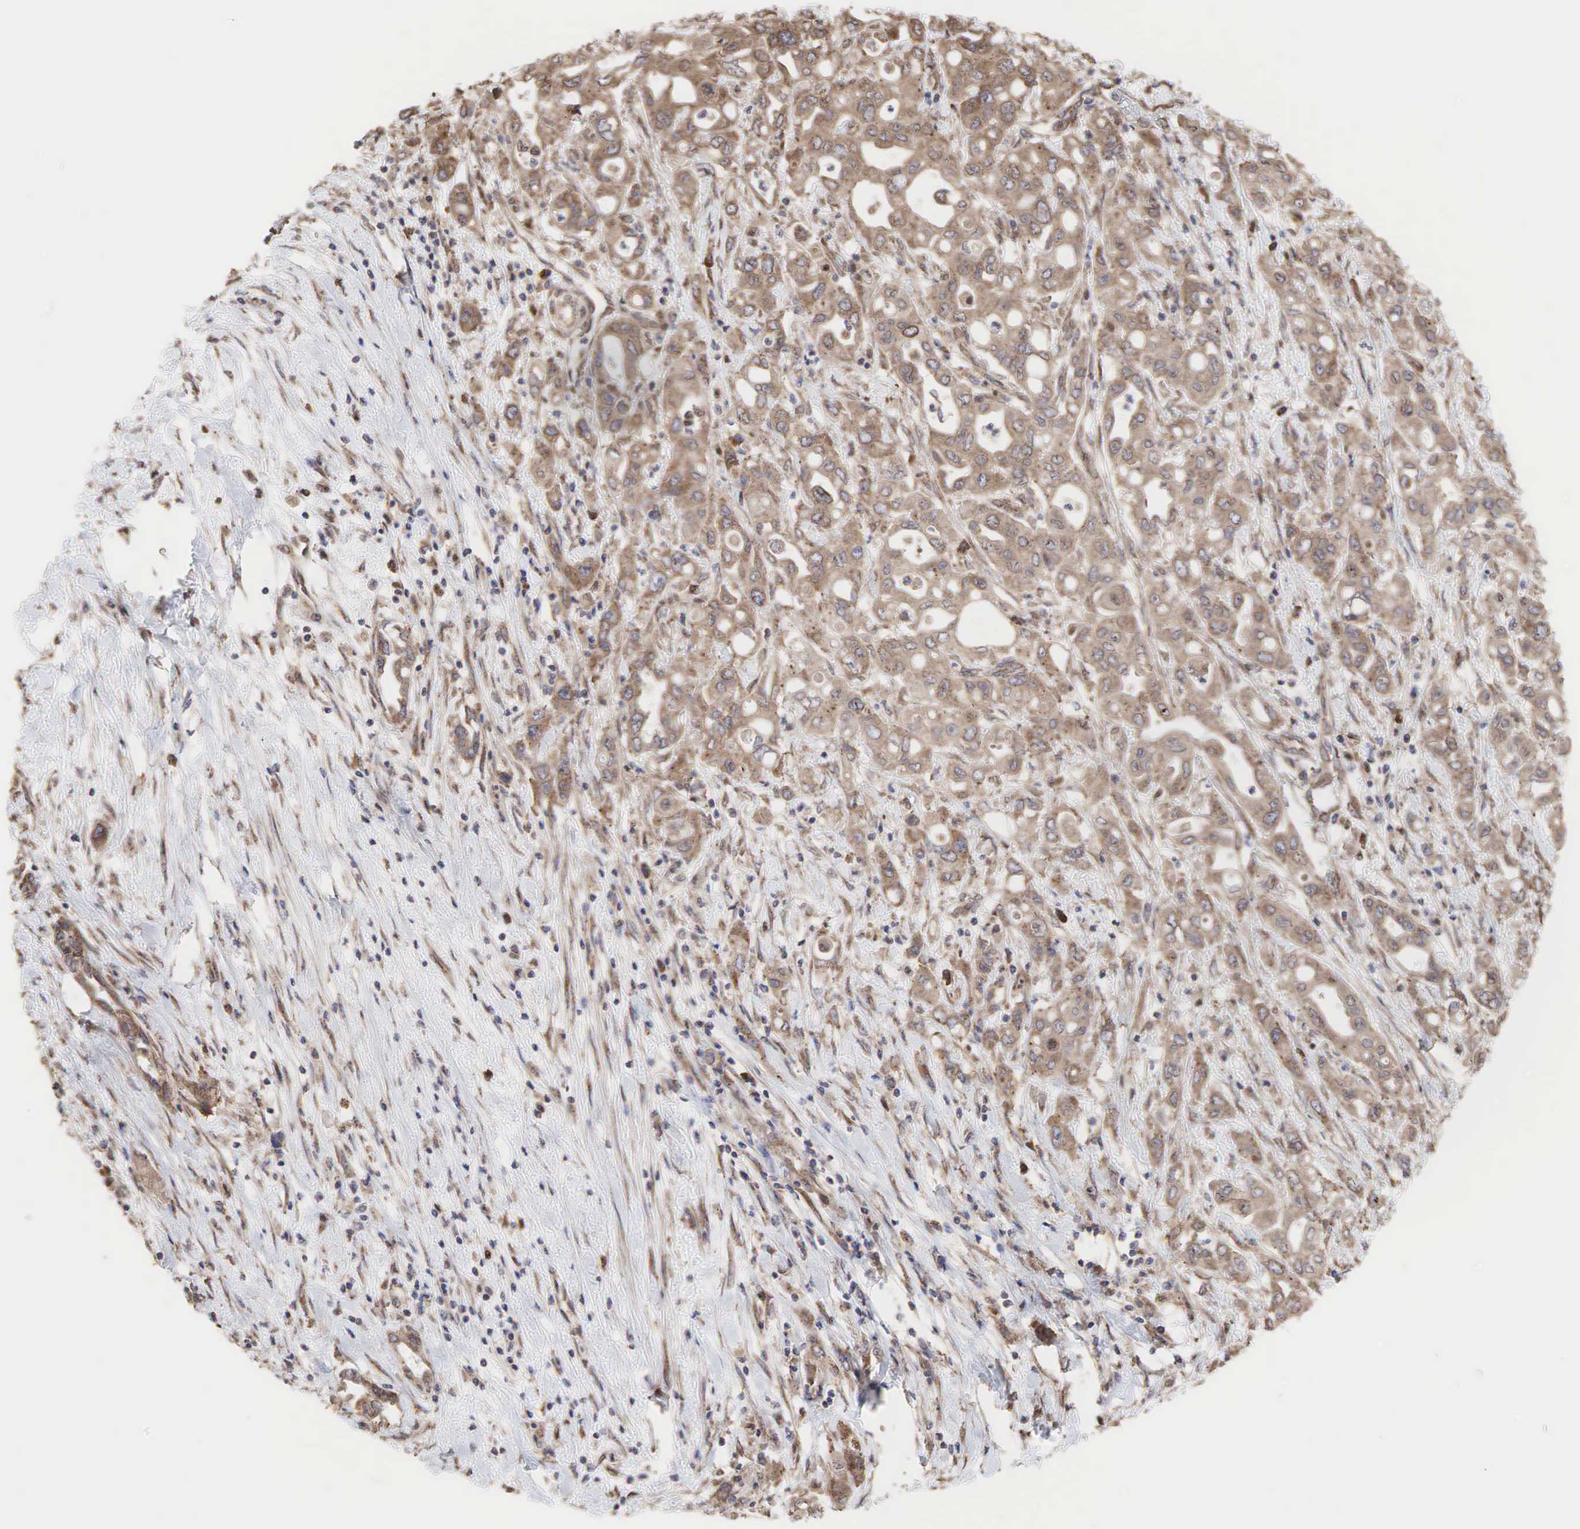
{"staining": {"intensity": "moderate", "quantity": ">75%", "location": "cytoplasmic/membranous"}, "tissue": "pancreatic cancer", "cell_type": "Tumor cells", "image_type": "cancer", "snomed": [{"axis": "morphology", "description": "Adenocarcinoma, NOS"}, {"axis": "topography", "description": "Pancreas"}], "caption": "Immunohistochemical staining of human pancreatic cancer displays medium levels of moderate cytoplasmic/membranous protein positivity in approximately >75% of tumor cells.", "gene": "PABPC5", "patient": {"sex": "female", "age": 57}}